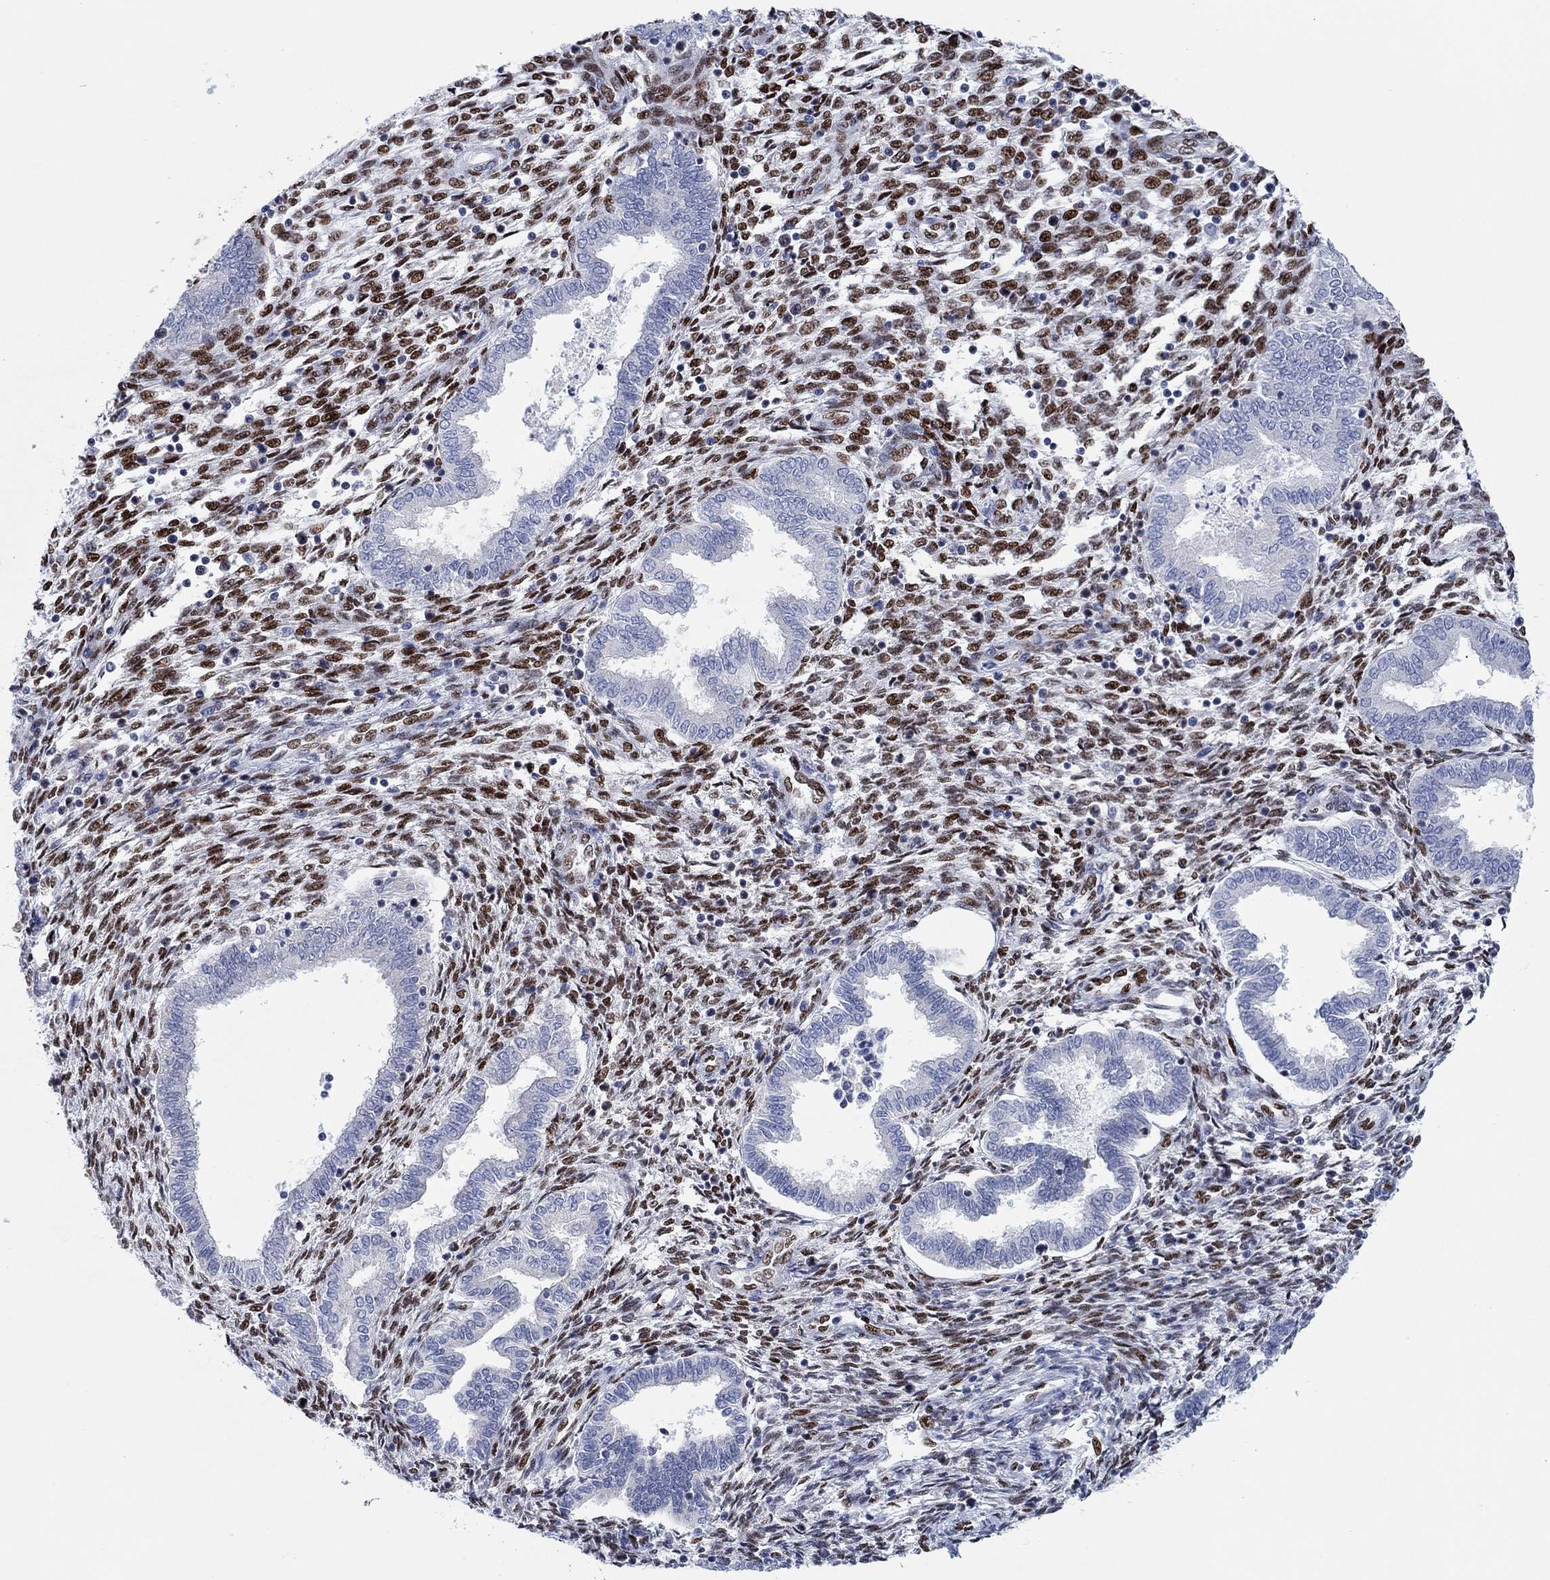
{"staining": {"intensity": "strong", "quantity": ">75%", "location": "nuclear"}, "tissue": "endometrium", "cell_type": "Cells in endometrial stroma", "image_type": "normal", "snomed": [{"axis": "morphology", "description": "Normal tissue, NOS"}, {"axis": "topography", "description": "Endometrium"}], "caption": "A brown stain highlights strong nuclear expression of a protein in cells in endometrial stroma of unremarkable human endometrium. (DAB IHC with brightfield microscopy, high magnification).", "gene": "ZEB1", "patient": {"sex": "female", "age": 42}}